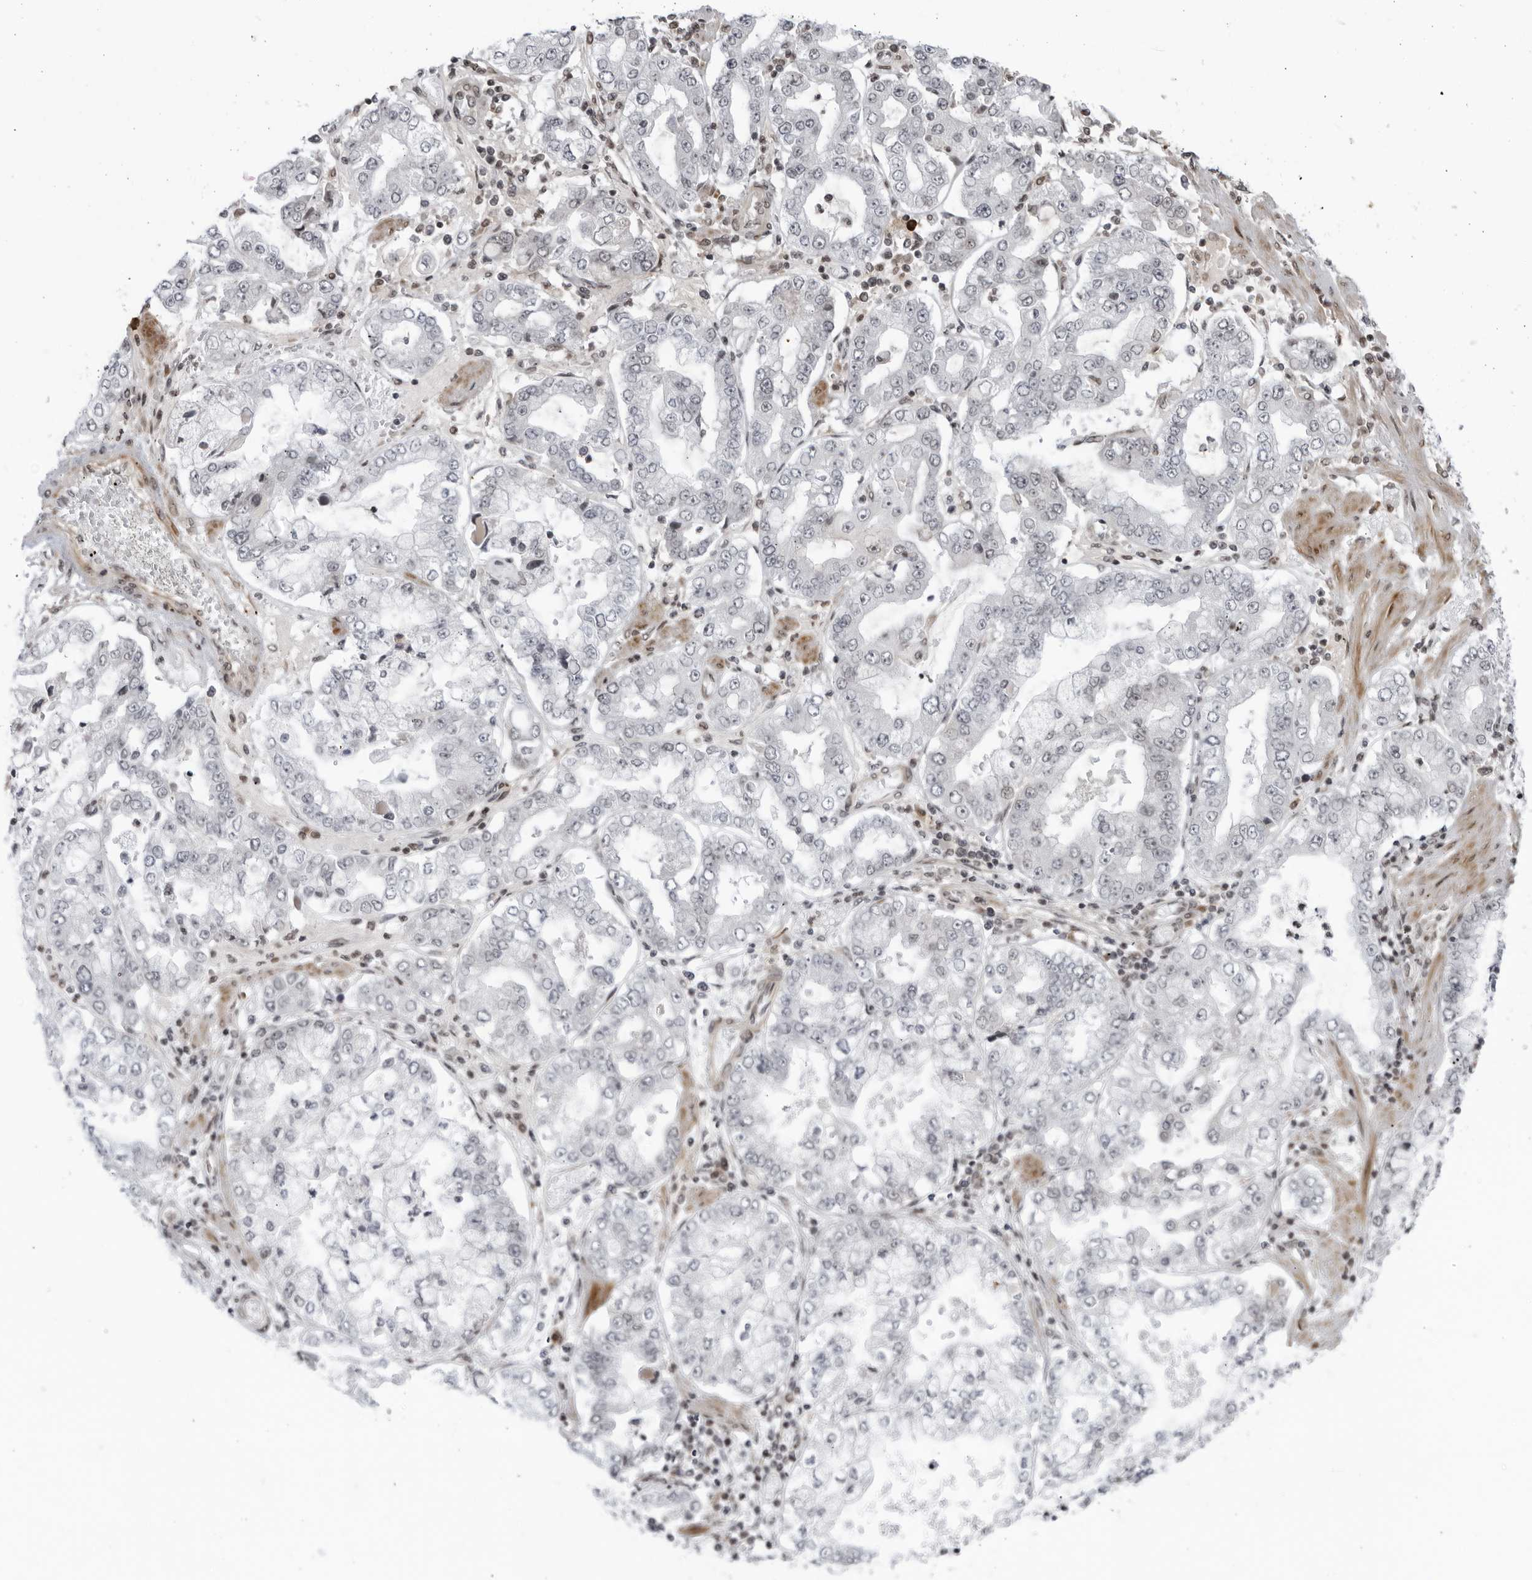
{"staining": {"intensity": "negative", "quantity": "none", "location": "none"}, "tissue": "stomach cancer", "cell_type": "Tumor cells", "image_type": "cancer", "snomed": [{"axis": "morphology", "description": "Adenocarcinoma, NOS"}, {"axis": "topography", "description": "Stomach"}], "caption": "A high-resolution micrograph shows immunohistochemistry staining of stomach cancer, which shows no significant staining in tumor cells.", "gene": "DTL", "patient": {"sex": "male", "age": 76}}